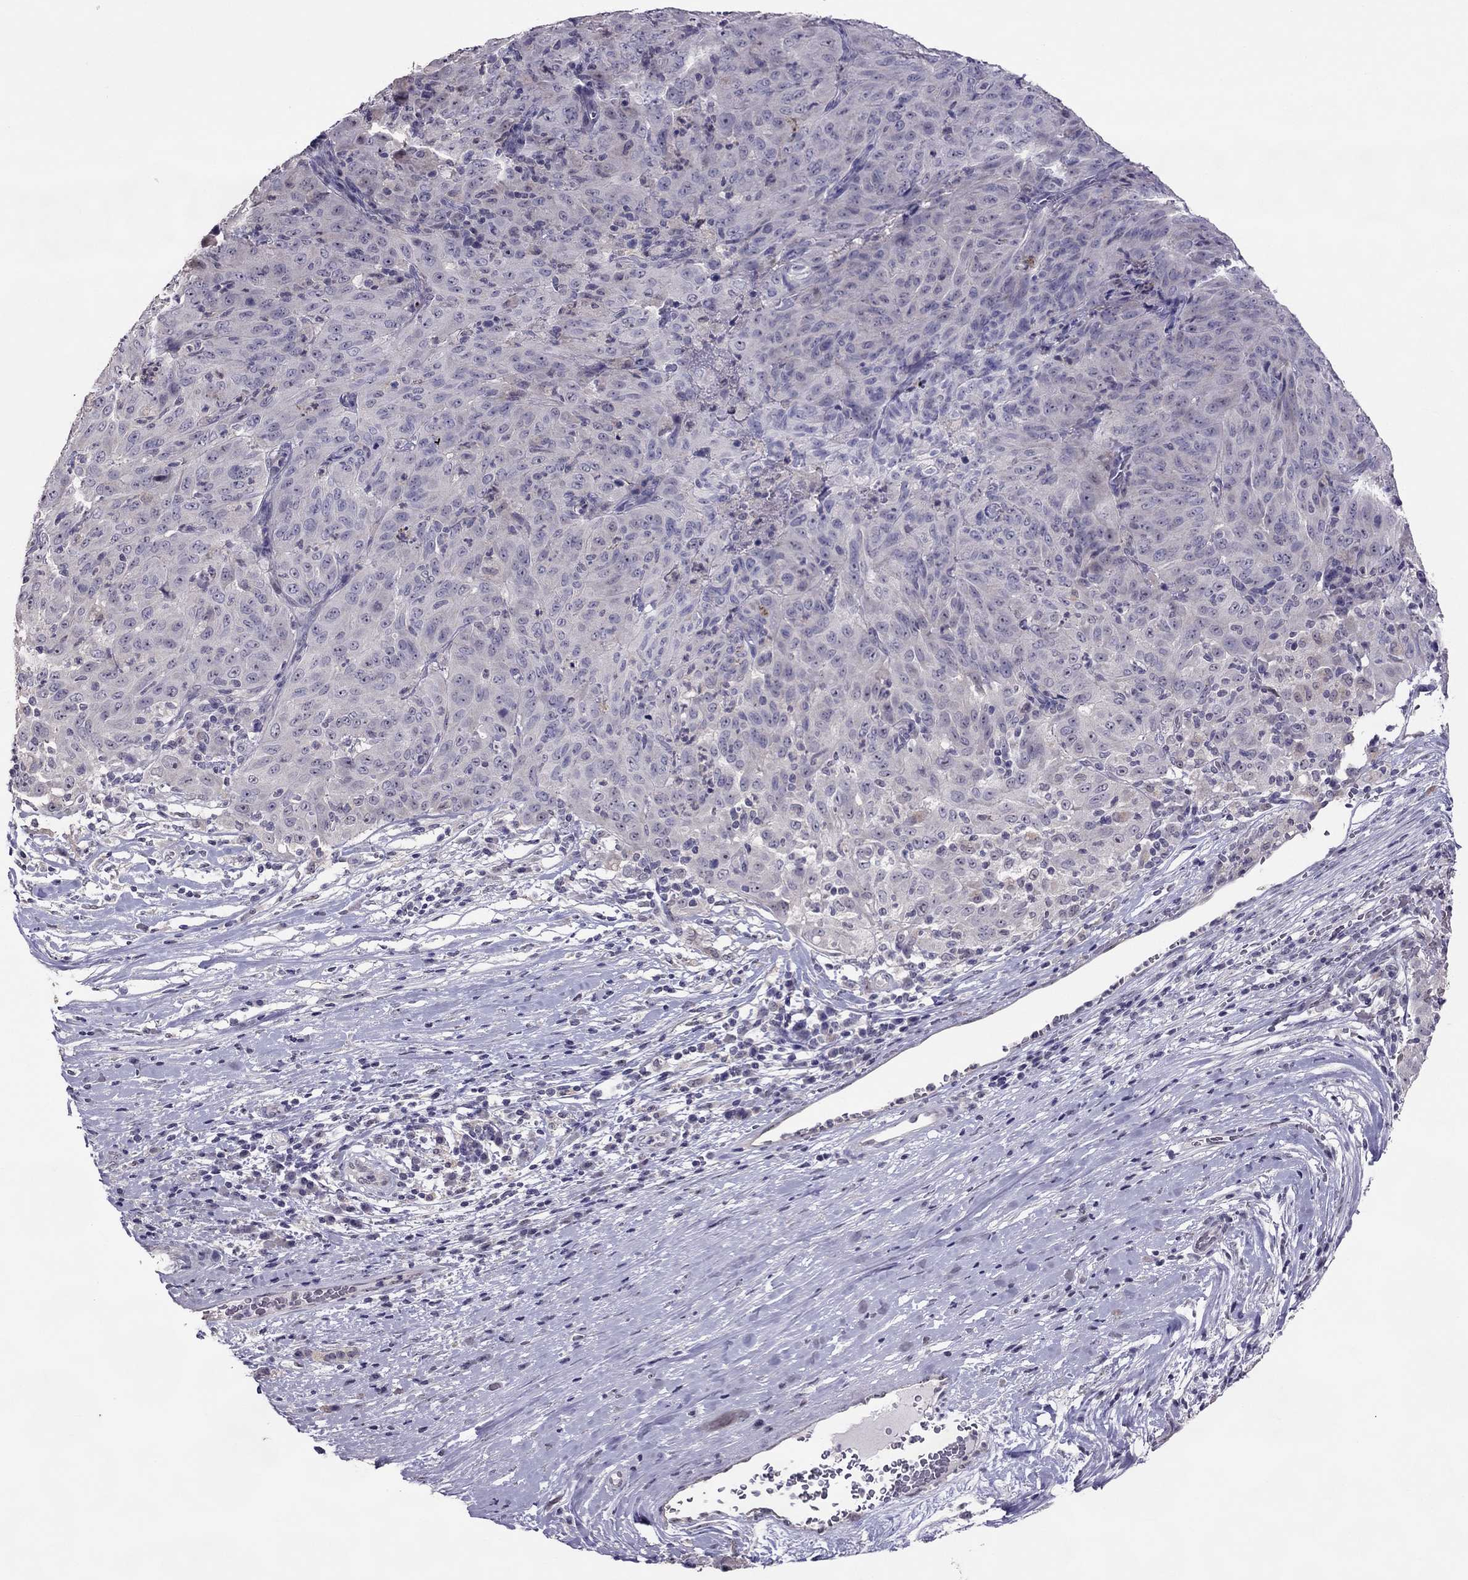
{"staining": {"intensity": "negative", "quantity": "none", "location": "none"}, "tissue": "pancreatic cancer", "cell_type": "Tumor cells", "image_type": "cancer", "snomed": [{"axis": "morphology", "description": "Adenocarcinoma, NOS"}, {"axis": "topography", "description": "Pancreas"}], "caption": "Image shows no significant protein staining in tumor cells of pancreatic cancer.", "gene": "LRRC46", "patient": {"sex": "male", "age": 63}}